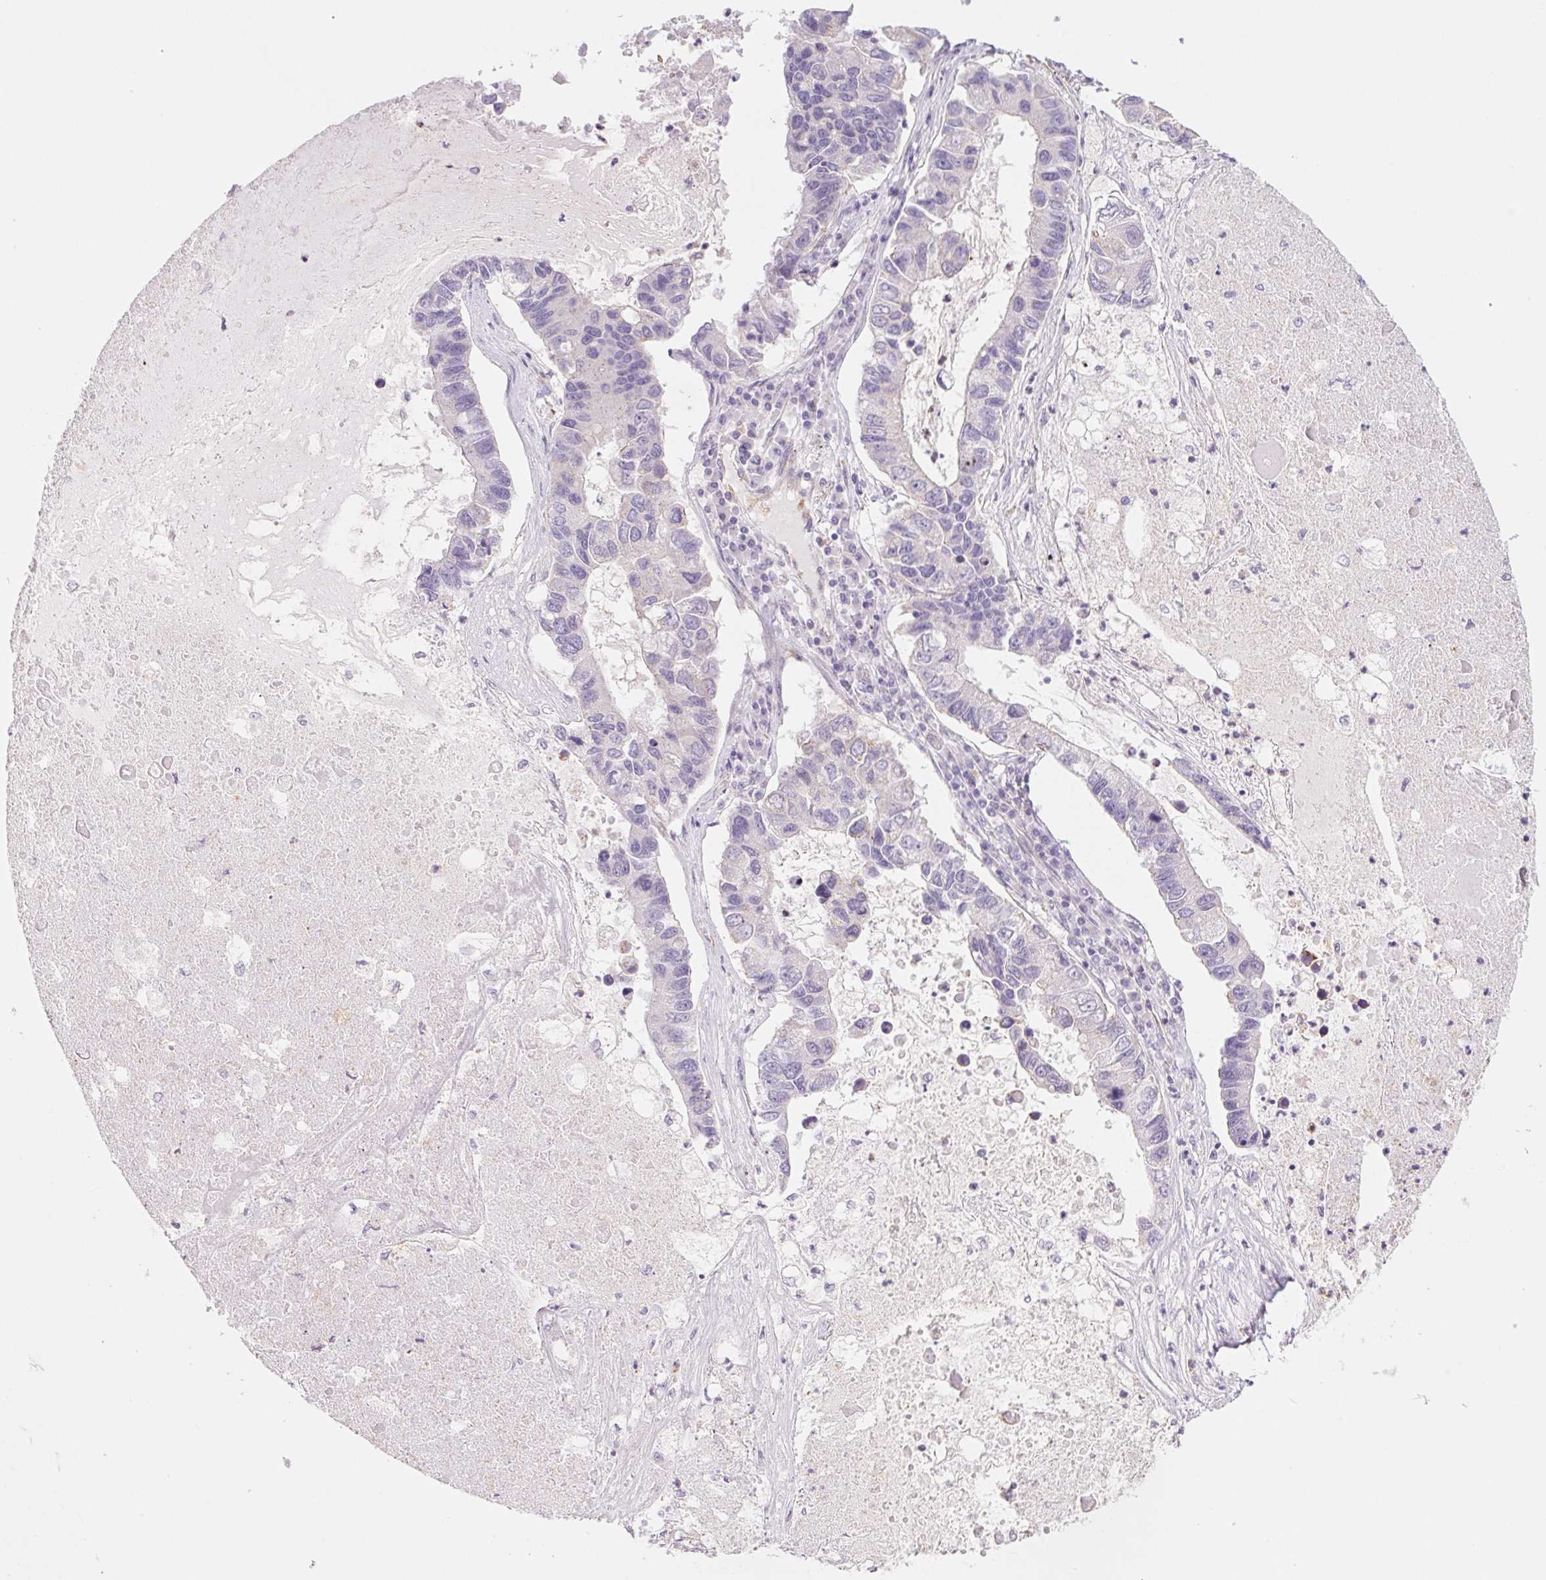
{"staining": {"intensity": "negative", "quantity": "none", "location": "none"}, "tissue": "lung cancer", "cell_type": "Tumor cells", "image_type": "cancer", "snomed": [{"axis": "morphology", "description": "Adenocarcinoma, NOS"}, {"axis": "topography", "description": "Bronchus"}, {"axis": "topography", "description": "Lung"}], "caption": "Tumor cells are negative for brown protein staining in lung cancer. The staining is performed using DAB brown chromogen with nuclei counter-stained in using hematoxylin.", "gene": "IGFL3", "patient": {"sex": "female", "age": 51}}